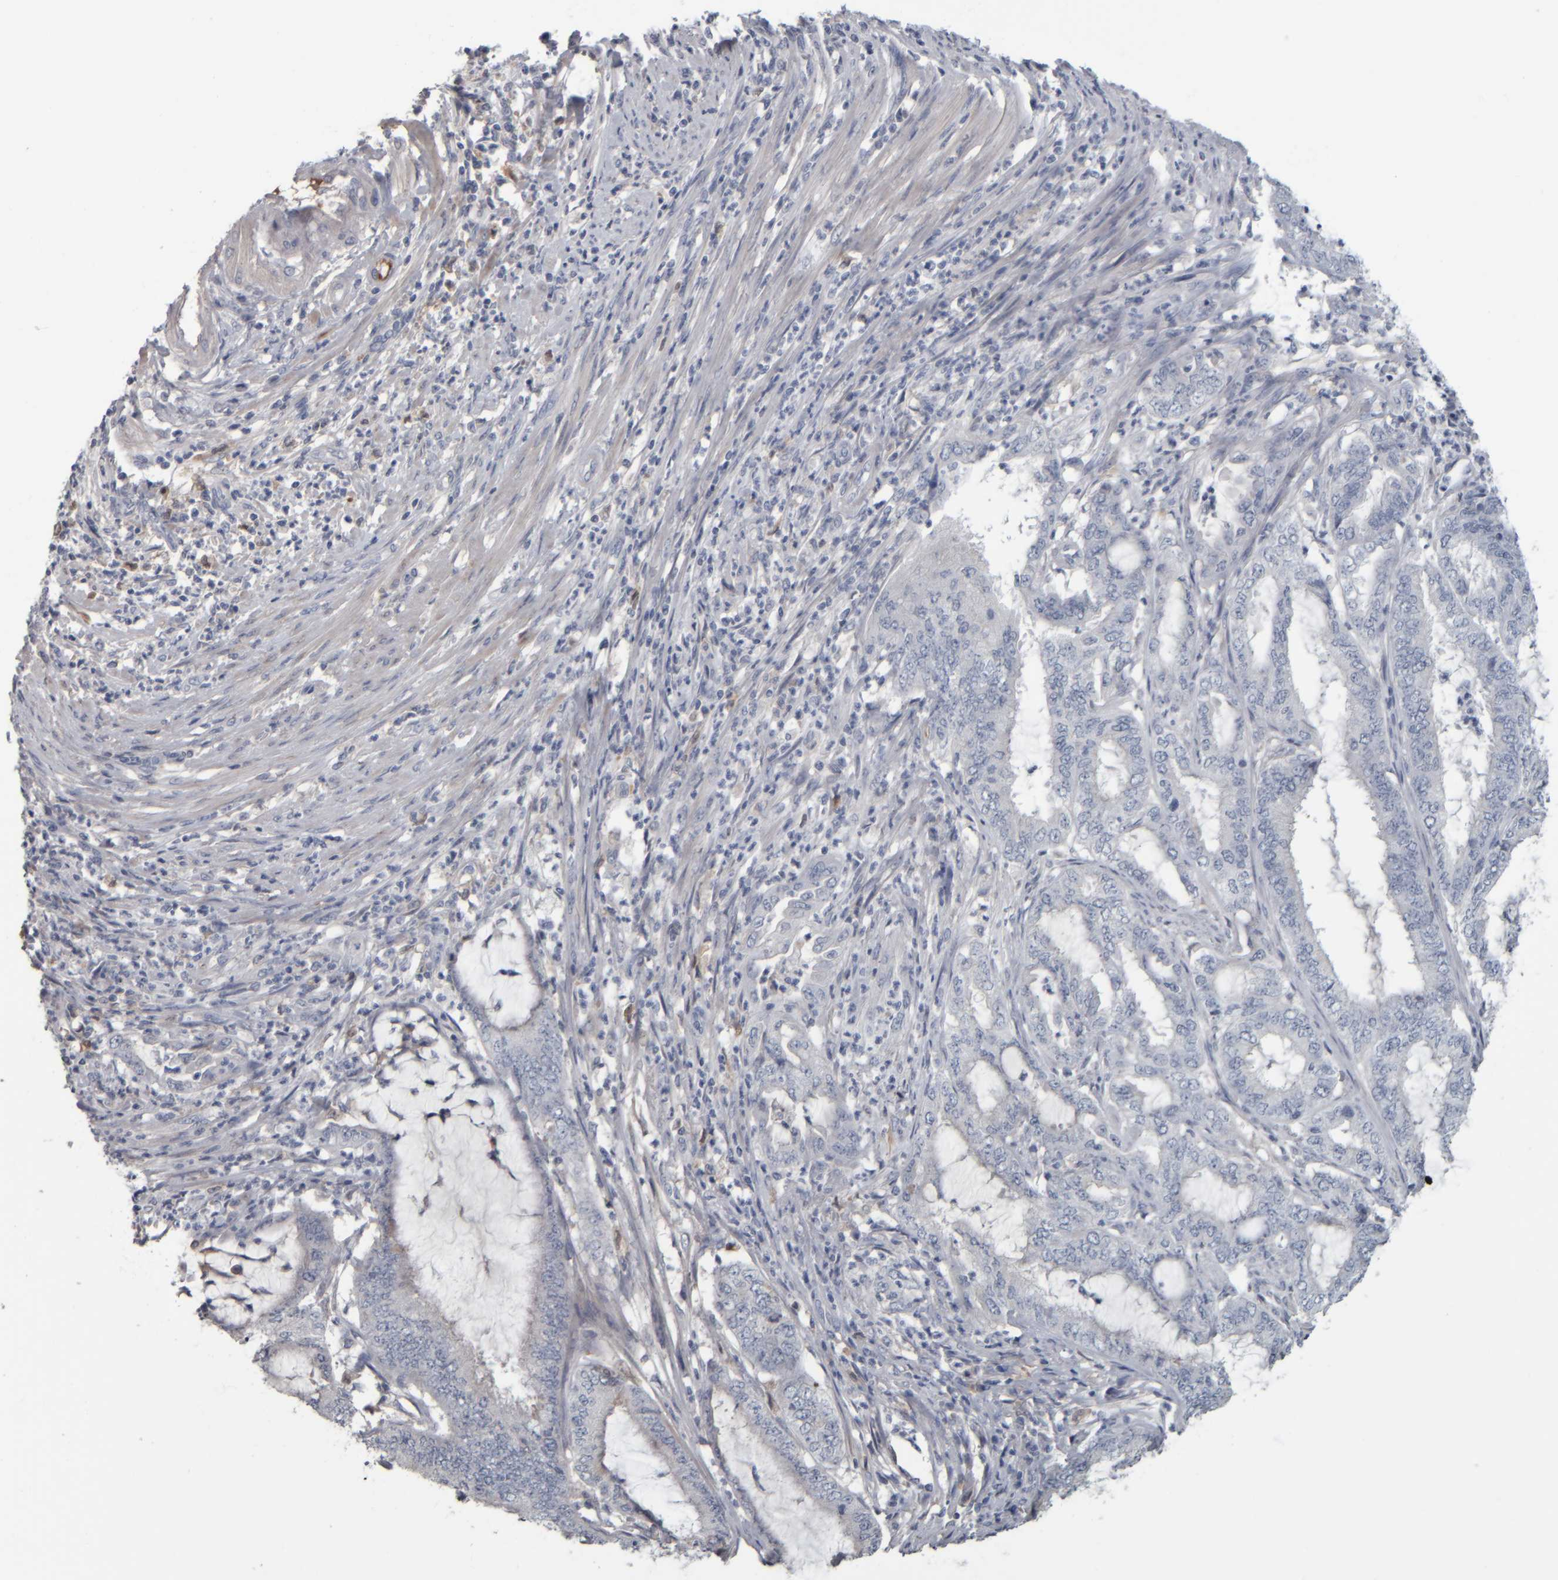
{"staining": {"intensity": "negative", "quantity": "none", "location": "none"}, "tissue": "endometrial cancer", "cell_type": "Tumor cells", "image_type": "cancer", "snomed": [{"axis": "morphology", "description": "Adenocarcinoma, NOS"}, {"axis": "topography", "description": "Endometrium"}], "caption": "This is a image of IHC staining of endometrial cancer (adenocarcinoma), which shows no staining in tumor cells.", "gene": "CAVIN4", "patient": {"sex": "female", "age": 51}}